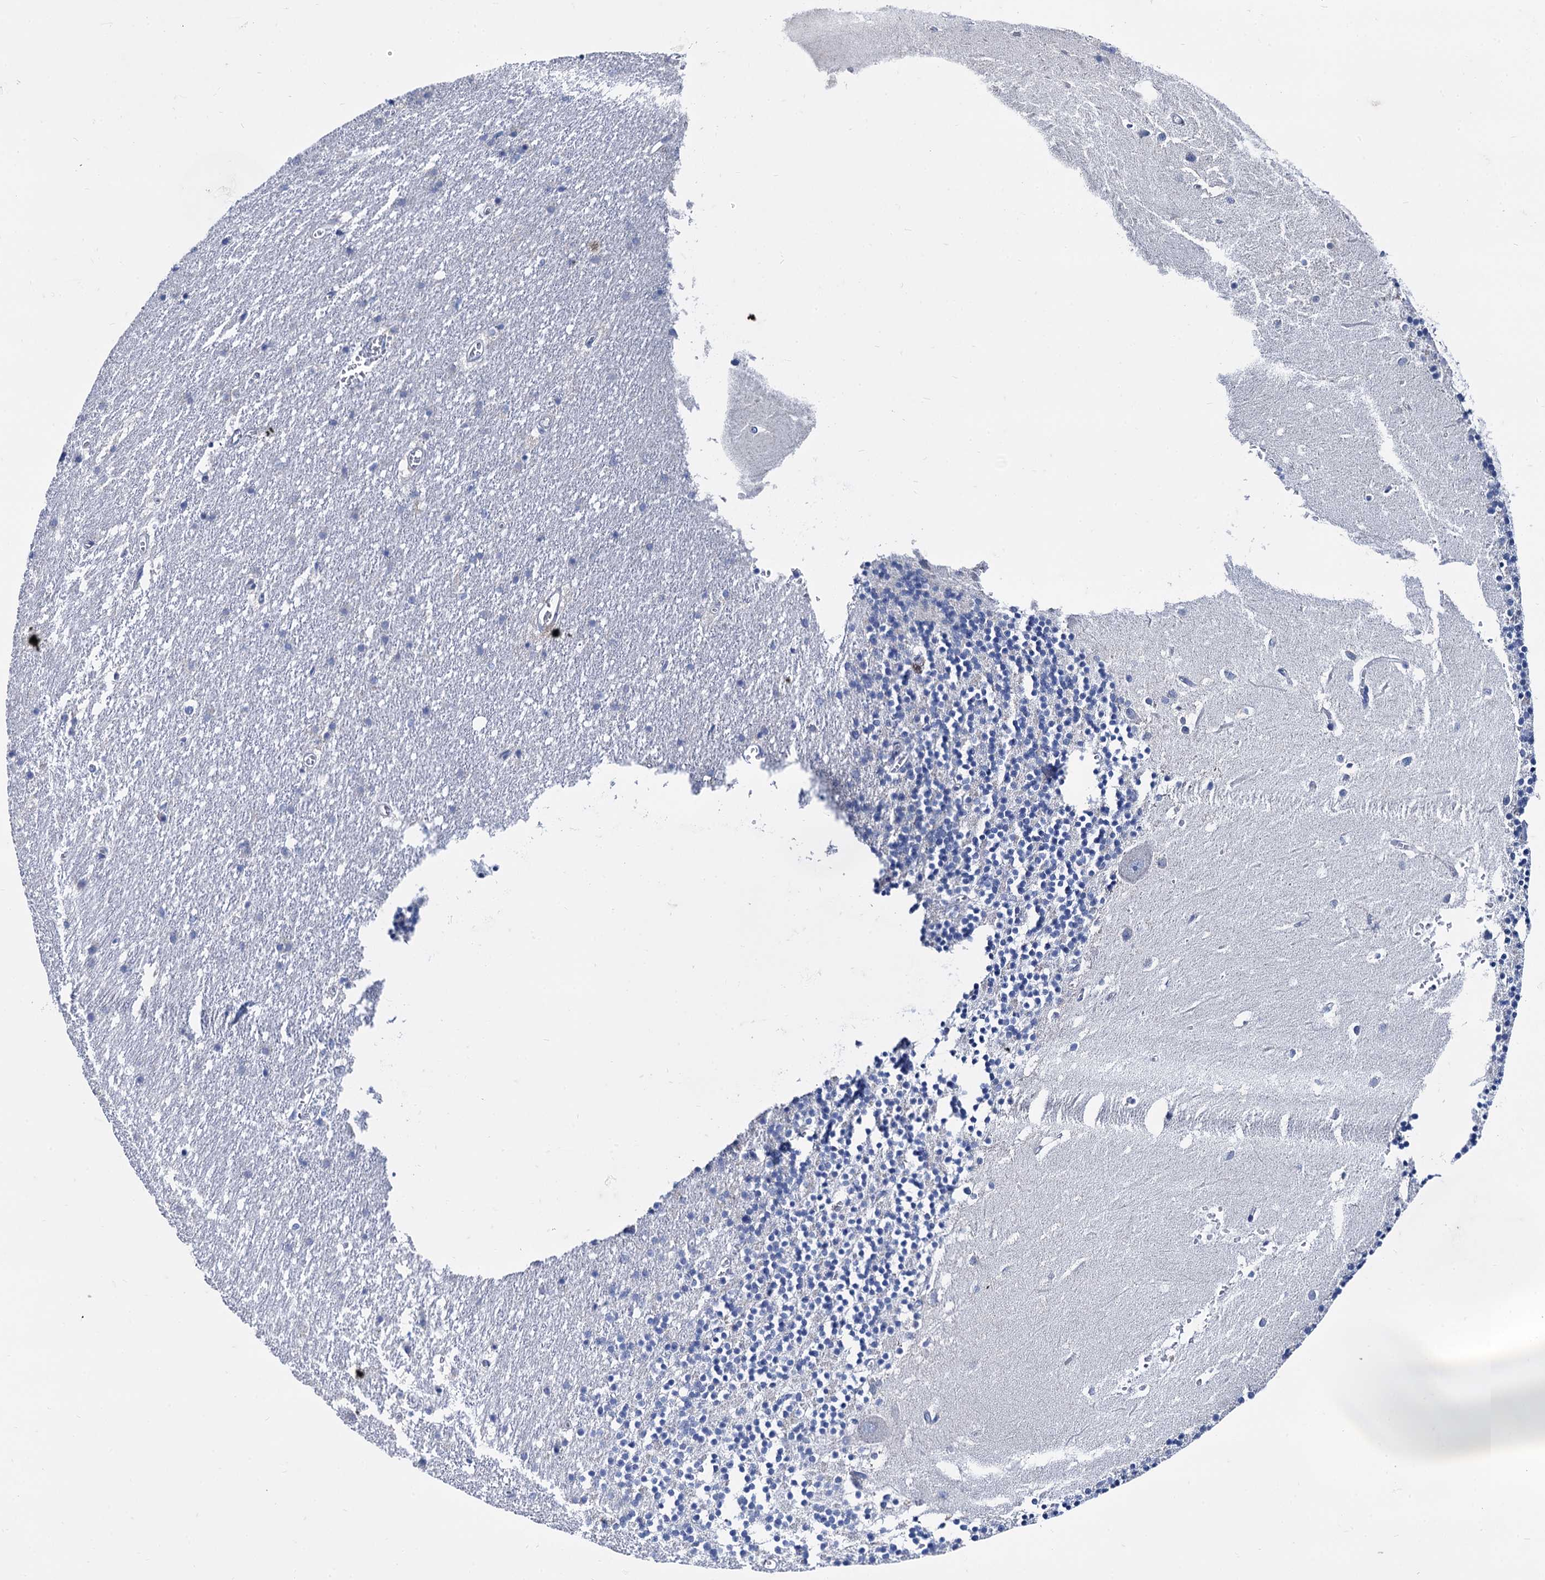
{"staining": {"intensity": "negative", "quantity": "none", "location": "none"}, "tissue": "cerebellum", "cell_type": "Cells in granular layer", "image_type": "normal", "snomed": [{"axis": "morphology", "description": "Normal tissue, NOS"}, {"axis": "topography", "description": "Cerebellum"}], "caption": "Protein analysis of benign cerebellum demonstrates no significant staining in cells in granular layer. (DAB (3,3'-diaminobenzidine) immunohistochemistry, high magnification).", "gene": "FOXR2", "patient": {"sex": "male", "age": 54}}